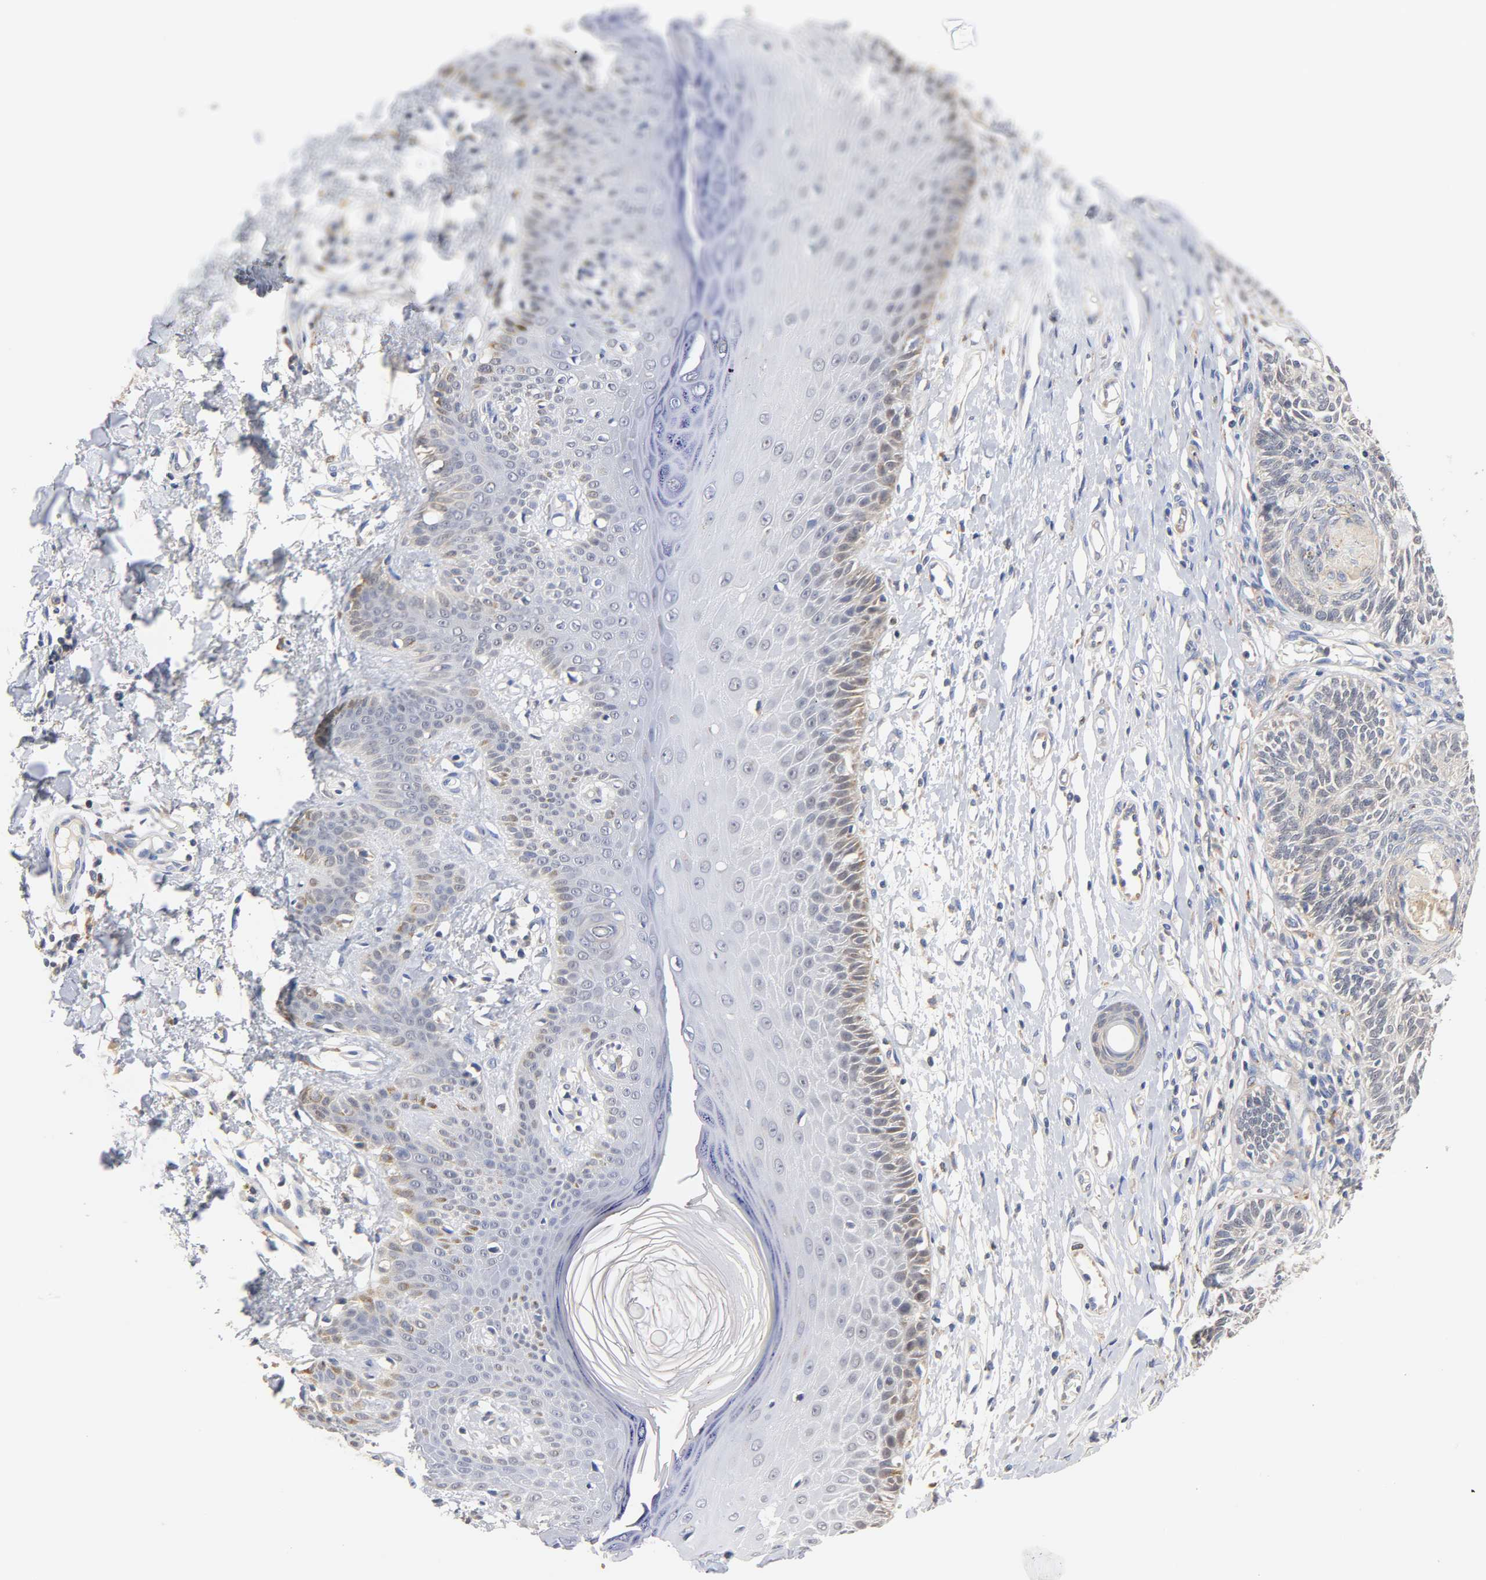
{"staining": {"intensity": "weak", "quantity": "<25%", "location": "cytoplasmic/membranous"}, "tissue": "skin cancer", "cell_type": "Tumor cells", "image_type": "cancer", "snomed": [{"axis": "morphology", "description": "Basal cell carcinoma"}, {"axis": "topography", "description": "Skin"}], "caption": "Immunohistochemical staining of basal cell carcinoma (skin) demonstrates no significant staining in tumor cells.", "gene": "SEMA5A", "patient": {"sex": "male", "age": 67}}